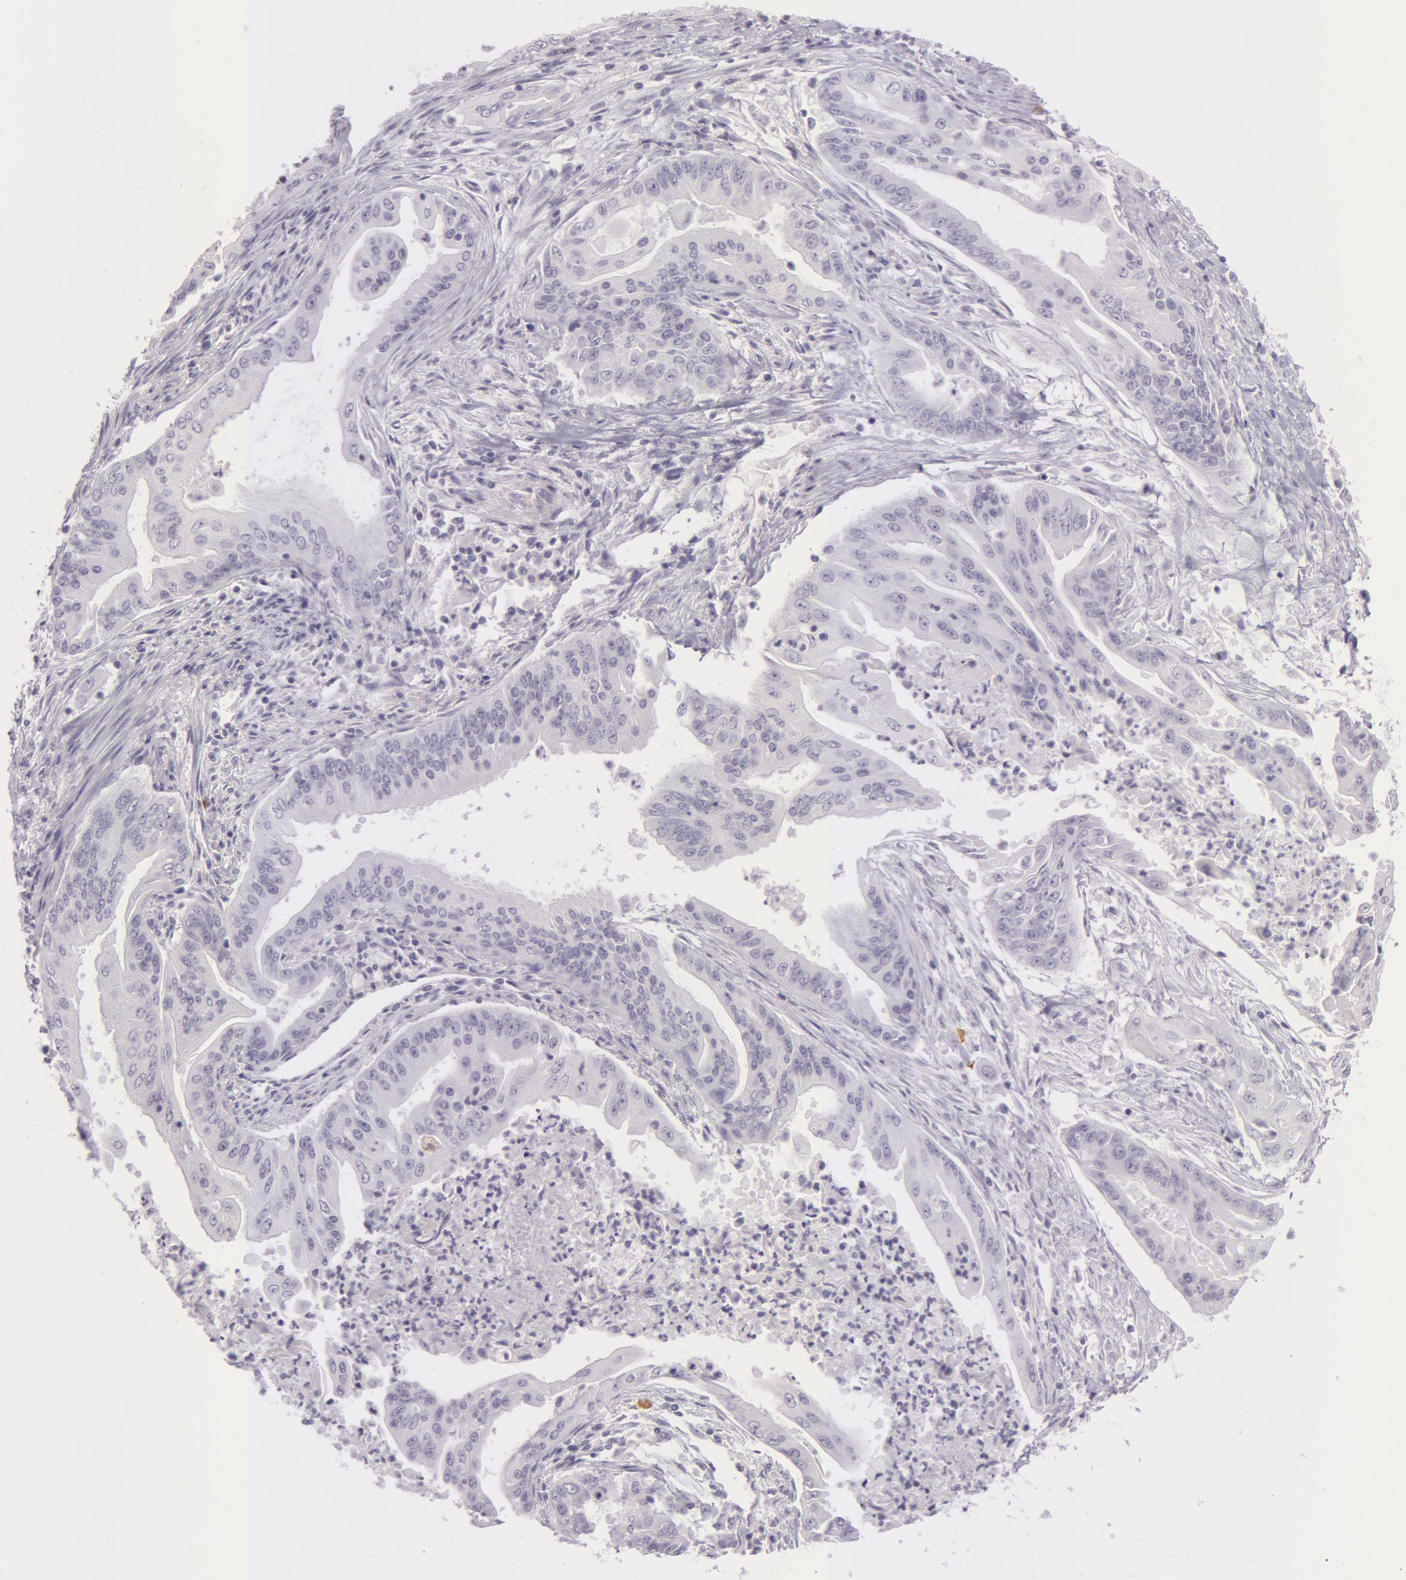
{"staining": {"intensity": "negative", "quantity": "none", "location": "none"}, "tissue": "endometrial cancer", "cell_type": "Tumor cells", "image_type": "cancer", "snomed": [{"axis": "morphology", "description": "Adenocarcinoma, NOS"}, {"axis": "topography", "description": "Endometrium"}], "caption": "Immunohistochemistry (IHC) of human endometrial cancer (adenocarcinoma) displays no staining in tumor cells.", "gene": "CKB", "patient": {"sex": "female", "age": 63}}